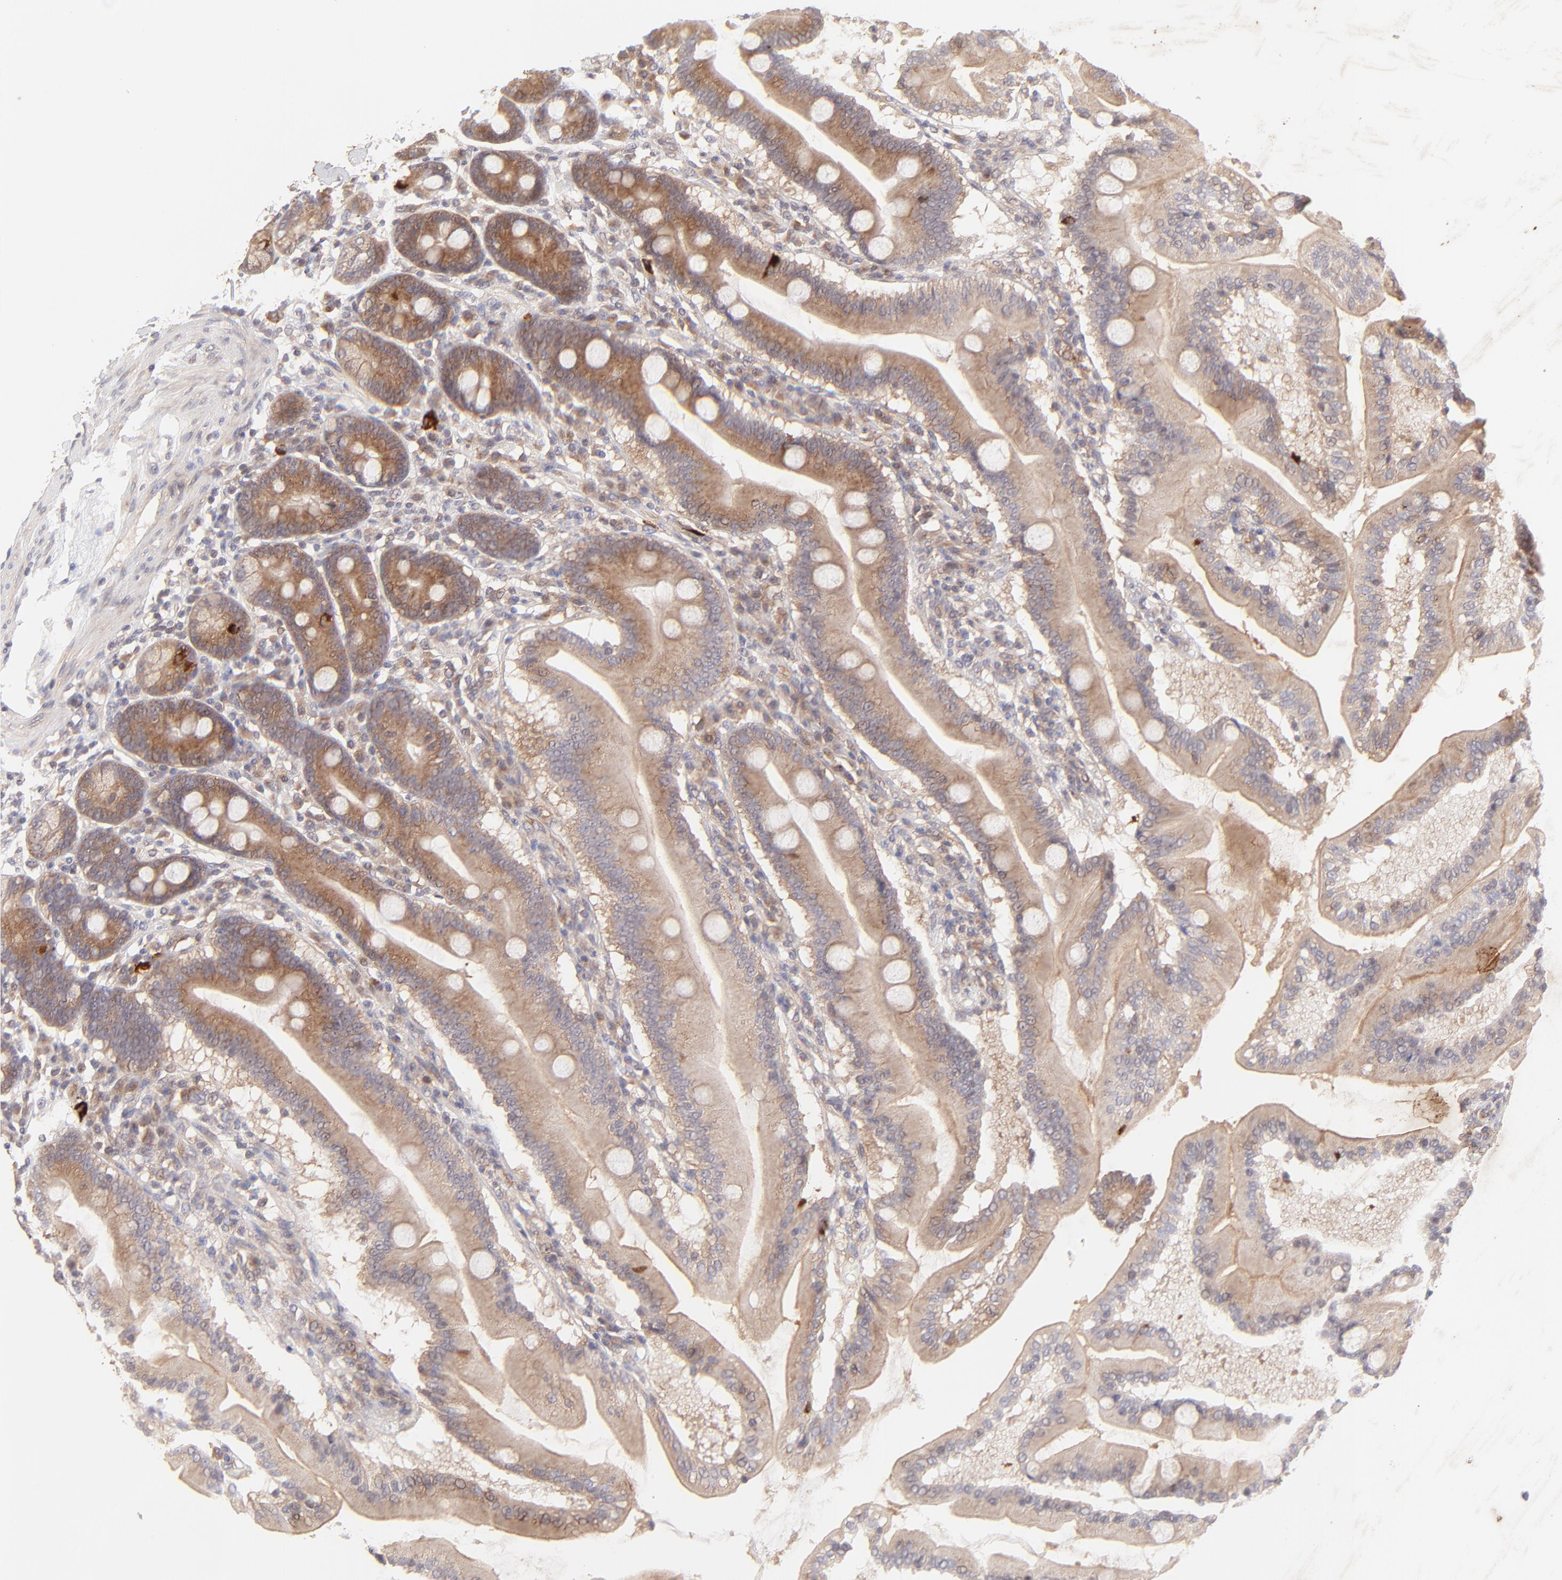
{"staining": {"intensity": "moderate", "quantity": ">75%", "location": "cytoplasmic/membranous"}, "tissue": "duodenum", "cell_type": "Glandular cells", "image_type": "normal", "snomed": [{"axis": "morphology", "description": "Normal tissue, NOS"}, {"axis": "topography", "description": "Duodenum"}], "caption": "Protein staining by immunohistochemistry demonstrates moderate cytoplasmic/membranous positivity in approximately >75% of glandular cells in normal duodenum.", "gene": "TNRC6B", "patient": {"sex": "female", "age": 64}}